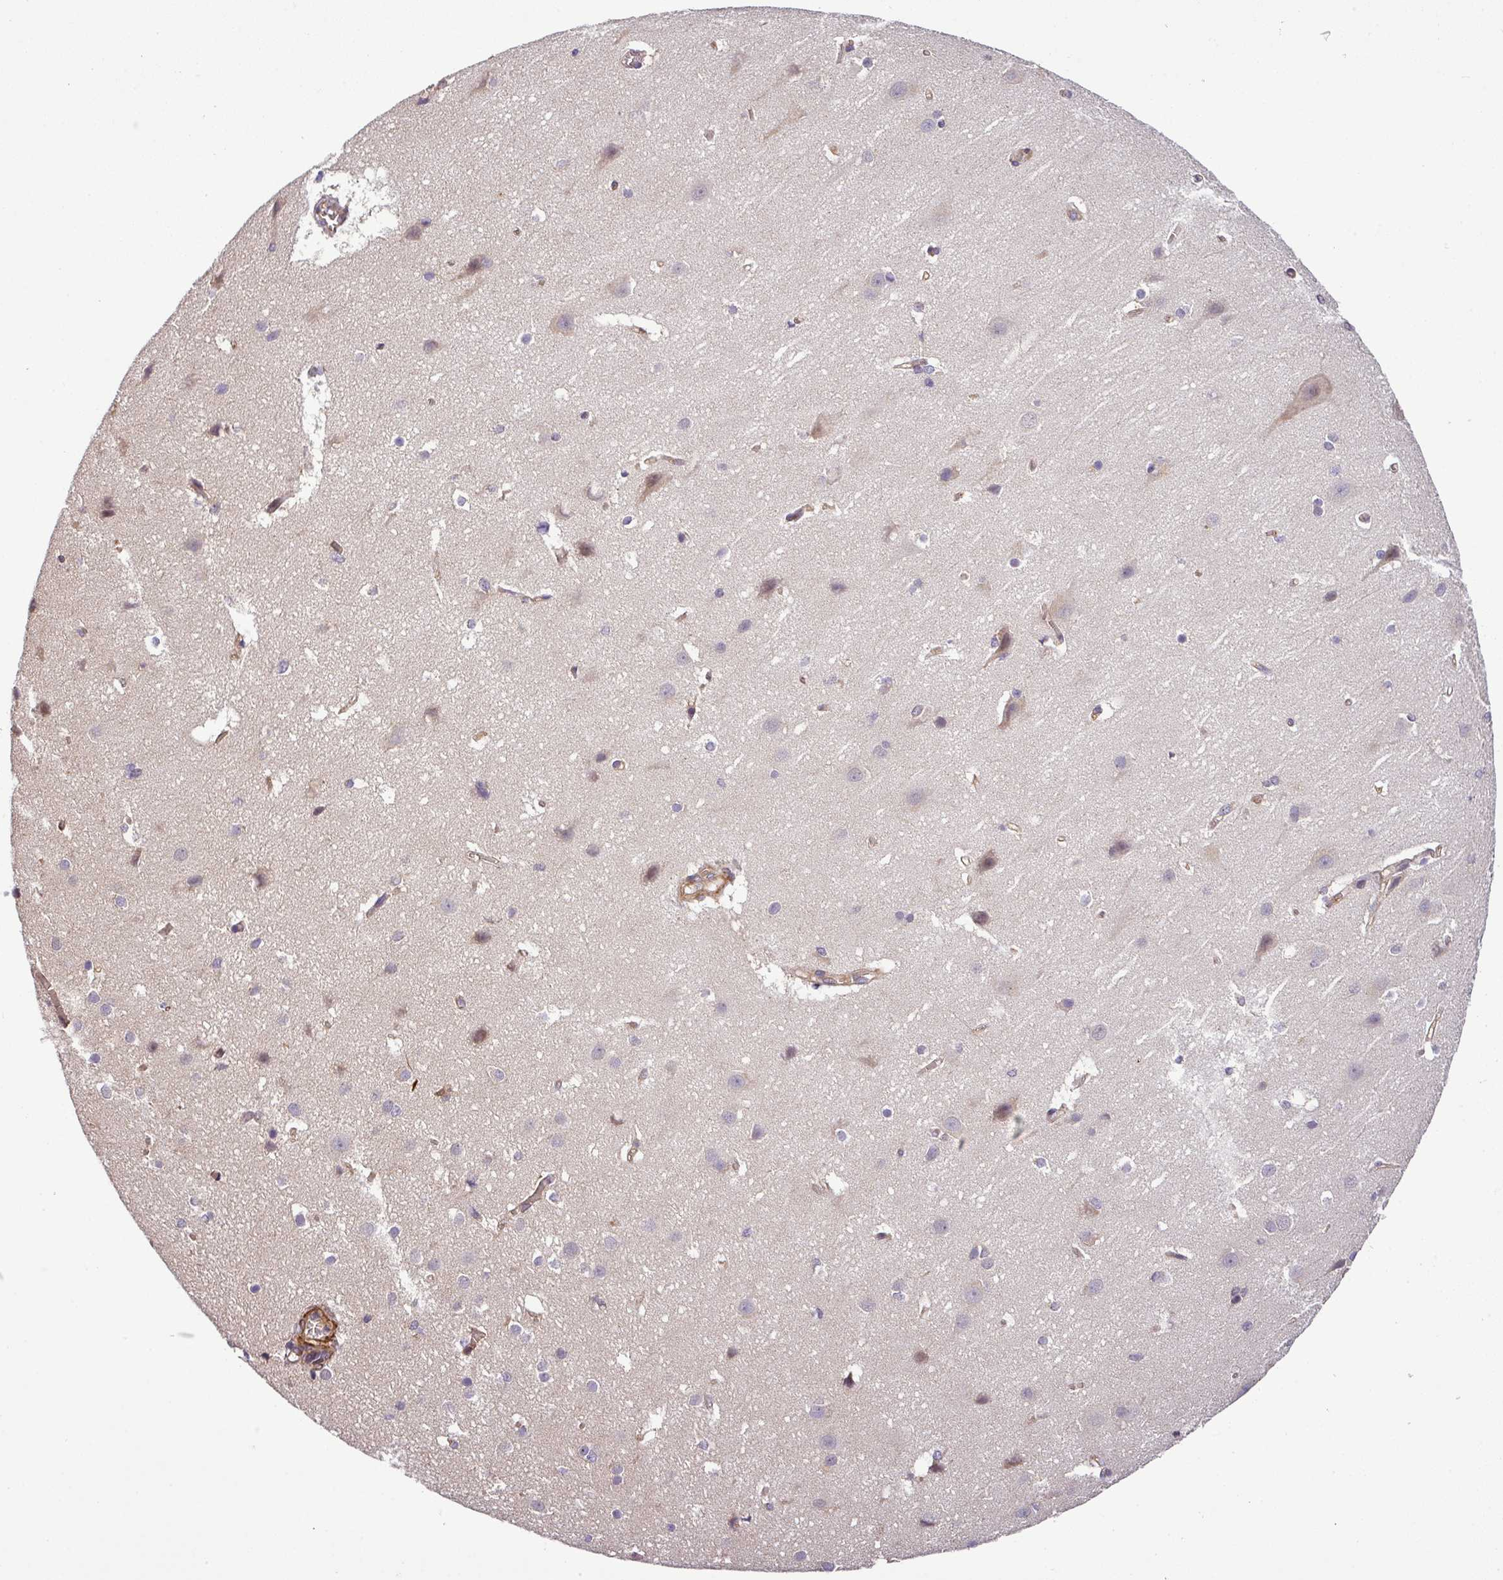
{"staining": {"intensity": "moderate", "quantity": ">75%", "location": "cytoplasmic/membranous"}, "tissue": "cerebral cortex", "cell_type": "Endothelial cells", "image_type": "normal", "snomed": [{"axis": "morphology", "description": "Normal tissue, NOS"}, {"axis": "topography", "description": "Cerebral cortex"}], "caption": "An IHC micrograph of benign tissue is shown. Protein staining in brown shows moderate cytoplasmic/membranous positivity in cerebral cortex within endothelial cells.", "gene": "CASS4", "patient": {"sex": "male", "age": 37}}